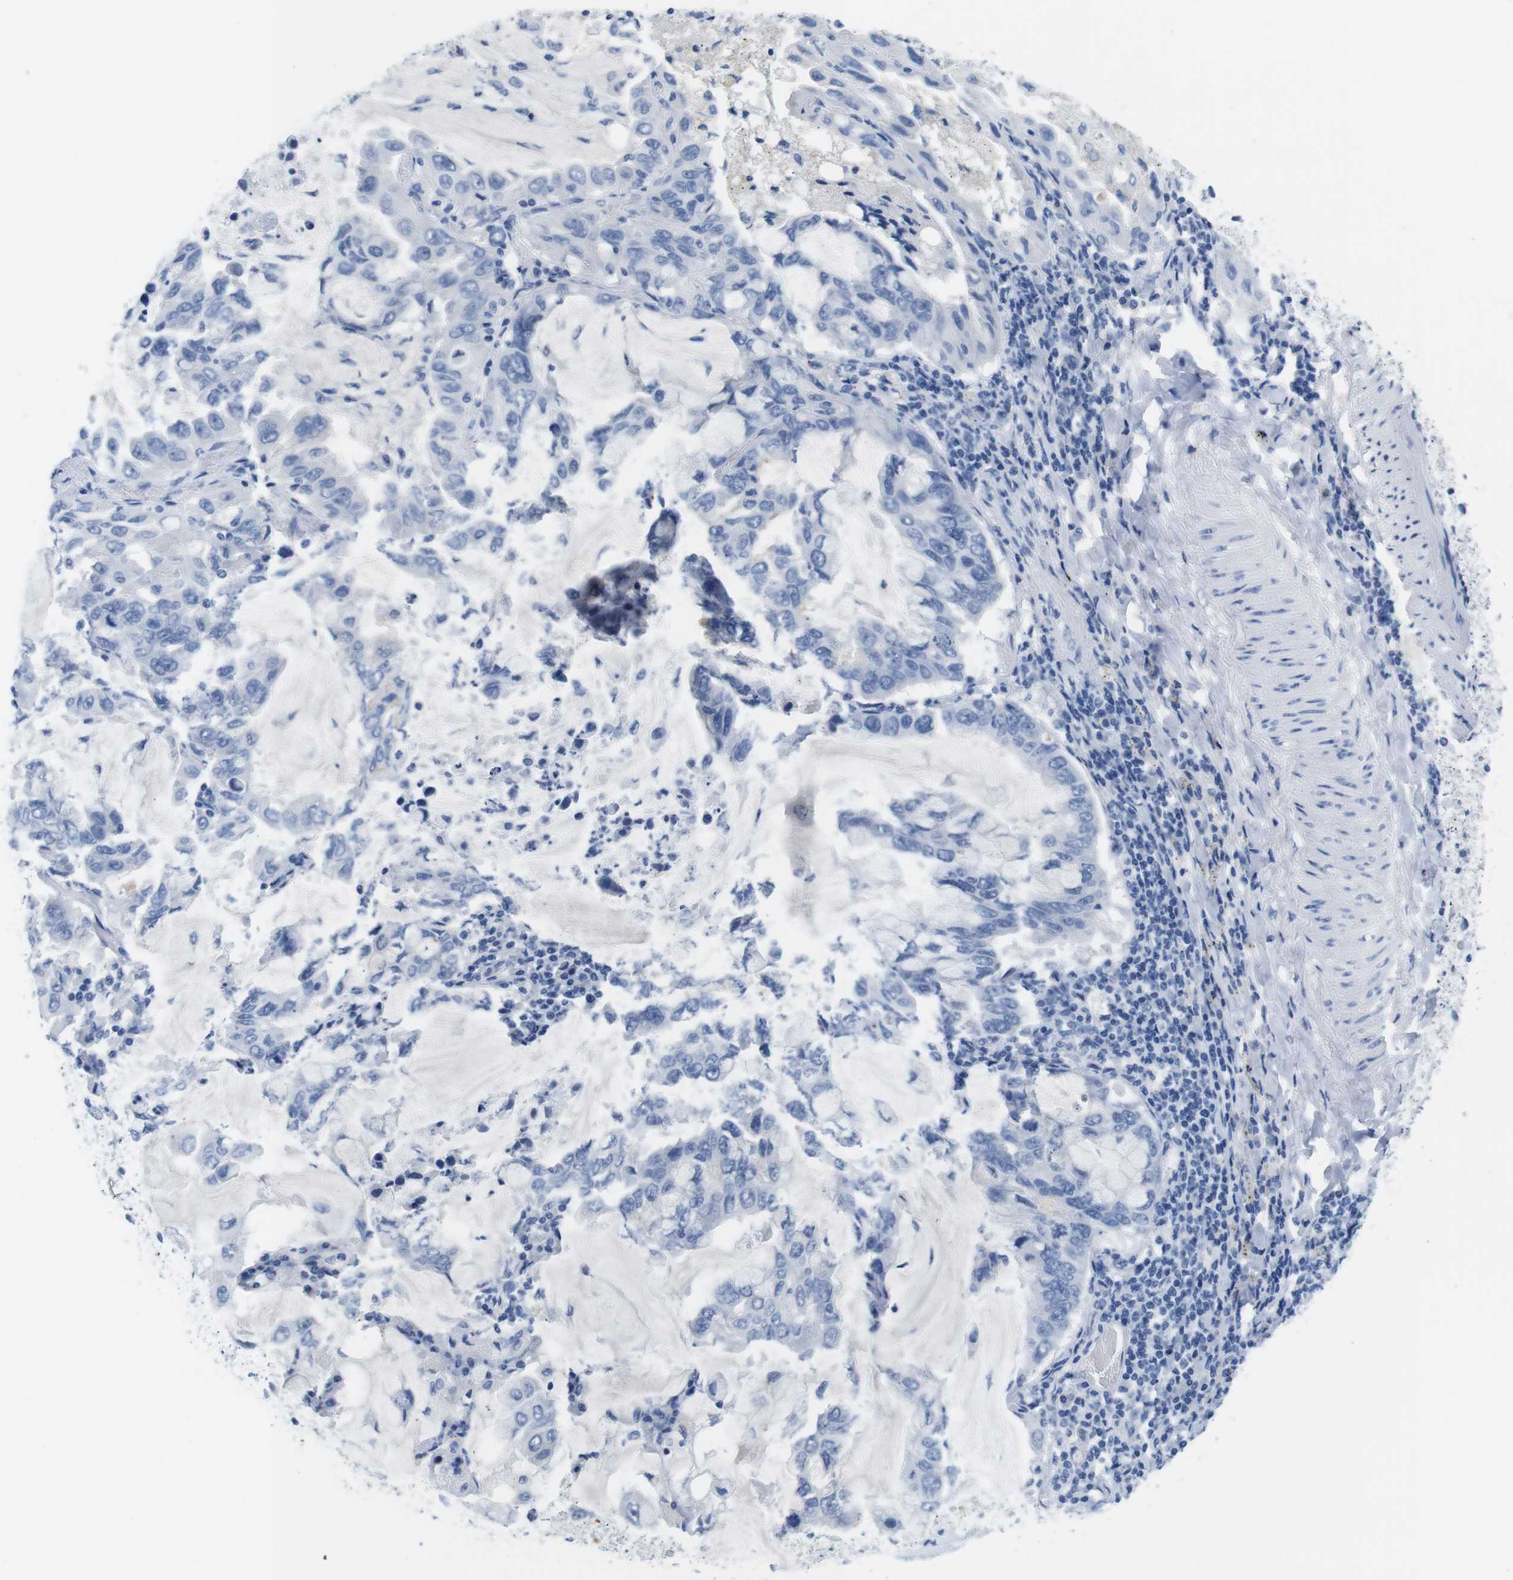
{"staining": {"intensity": "negative", "quantity": "none", "location": "none"}, "tissue": "lung cancer", "cell_type": "Tumor cells", "image_type": "cancer", "snomed": [{"axis": "morphology", "description": "Adenocarcinoma, NOS"}, {"axis": "topography", "description": "Lung"}], "caption": "Tumor cells are negative for protein expression in human lung cancer (adenocarcinoma). (Immunohistochemistry, brightfield microscopy, high magnification).", "gene": "MAP6", "patient": {"sex": "male", "age": 64}}